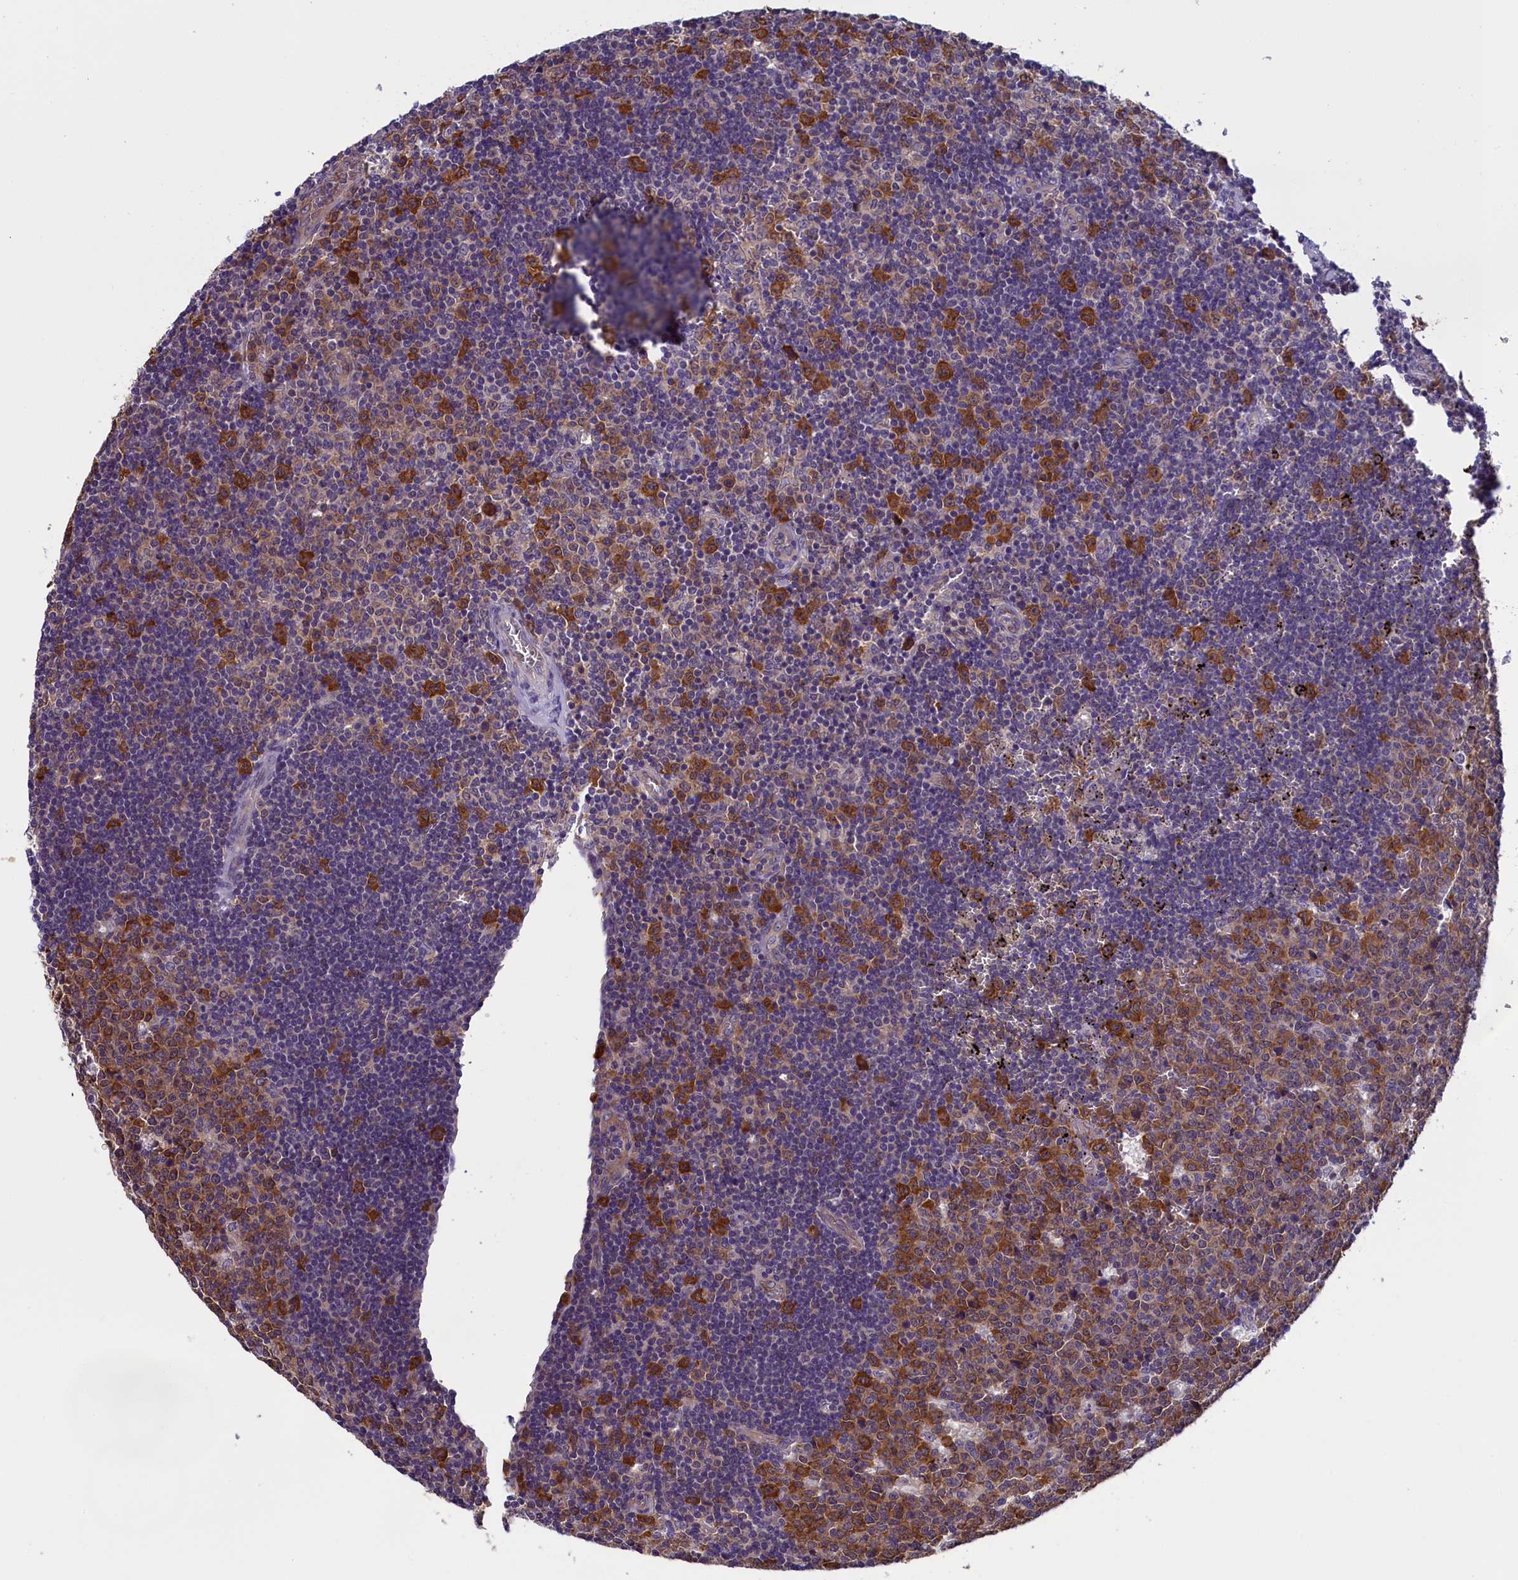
{"staining": {"intensity": "moderate", "quantity": ">75%", "location": "cytoplasmic/membranous"}, "tissue": "lymph node", "cell_type": "Germinal center cells", "image_type": "normal", "snomed": [{"axis": "morphology", "description": "Normal tissue, NOS"}, {"axis": "topography", "description": "Lymph node"}, {"axis": "topography", "description": "Salivary gland"}], "caption": "Lymph node stained with immunohistochemistry (IHC) reveals moderate cytoplasmic/membranous staining in about >75% of germinal center cells.", "gene": "ABCC8", "patient": {"sex": "male", "age": 8}}